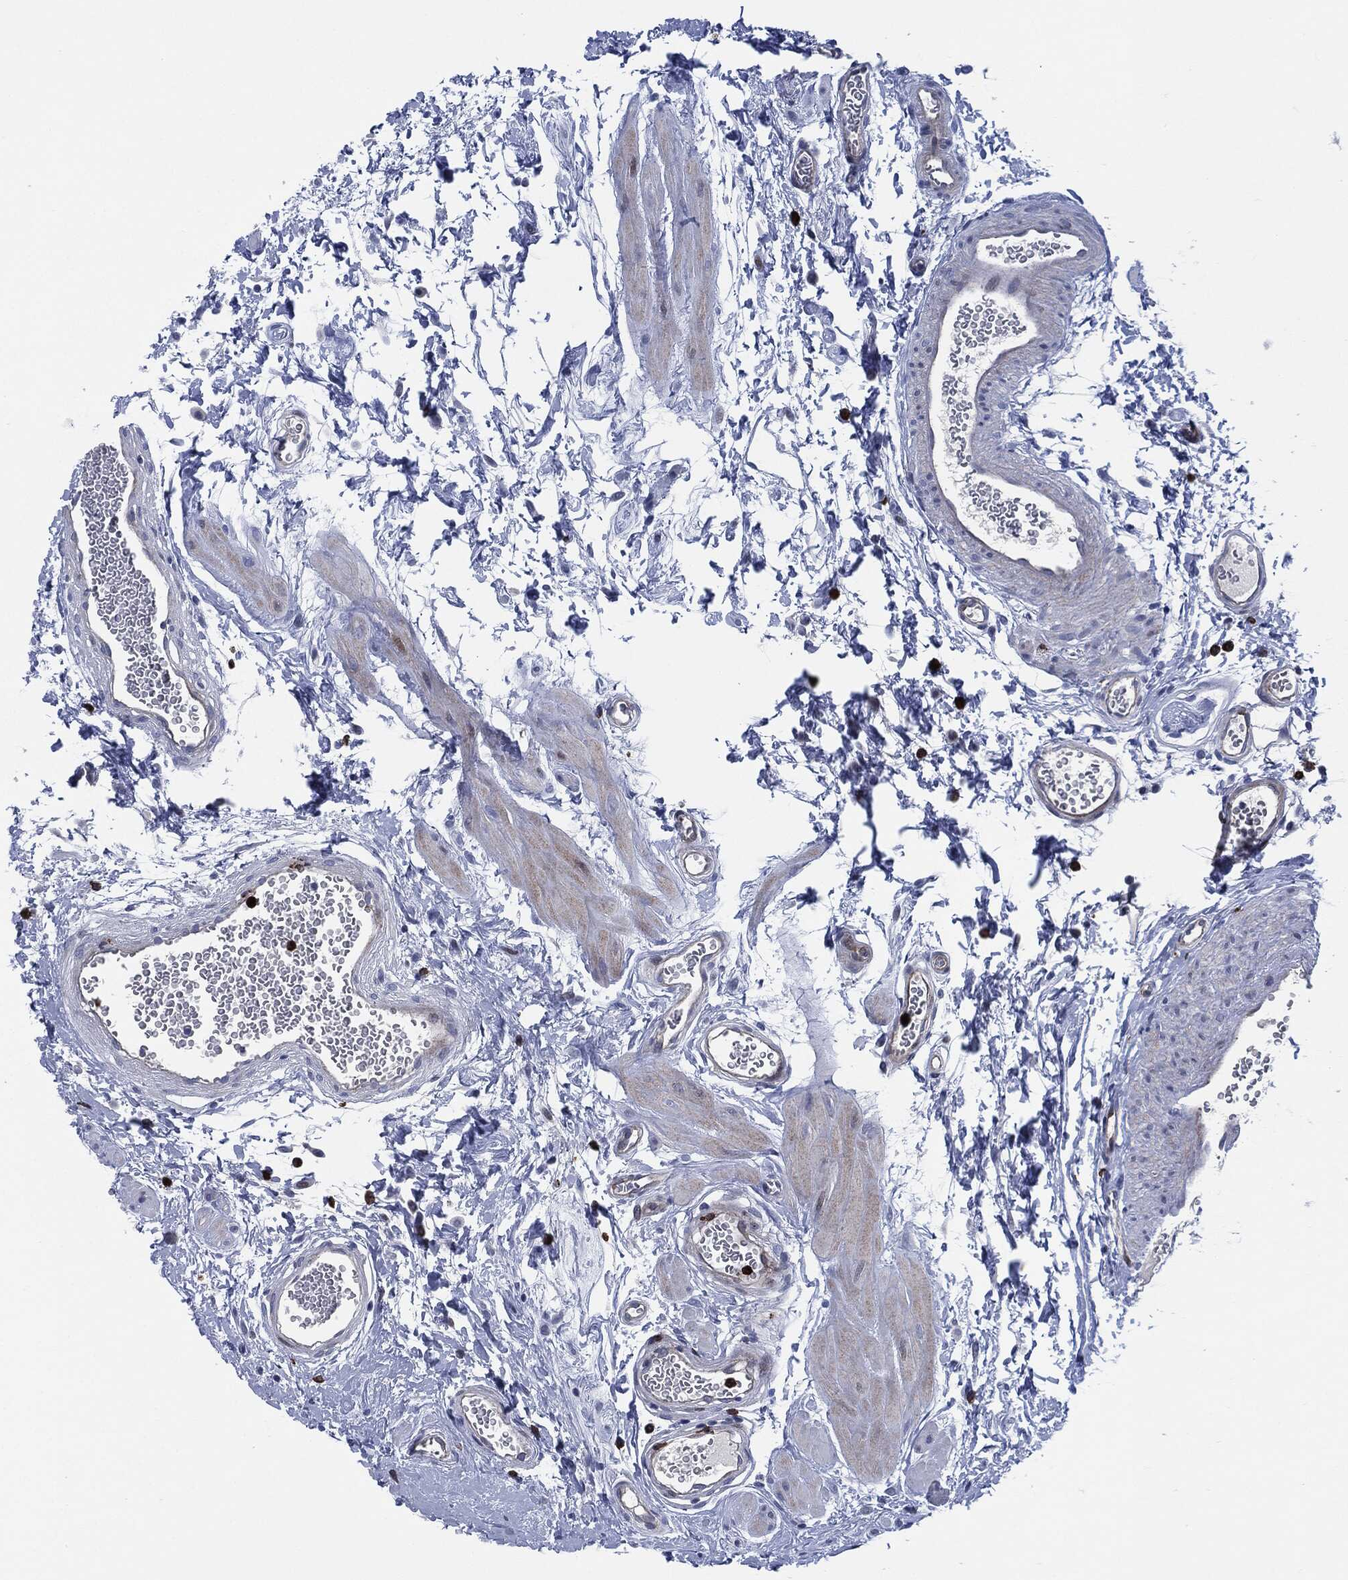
{"staining": {"intensity": "negative", "quantity": "none", "location": "none"}, "tissue": "epididymis", "cell_type": "Glandular cells", "image_type": "normal", "snomed": [{"axis": "morphology", "description": "Normal tissue, NOS"}, {"axis": "topography", "description": "Epididymis"}], "caption": "Immunohistochemistry (IHC) of unremarkable human epididymis shows no staining in glandular cells. The staining is performed using DAB brown chromogen with nuclei counter-stained in using hematoxylin.", "gene": "MPO", "patient": {"sex": "male", "age": 22}}